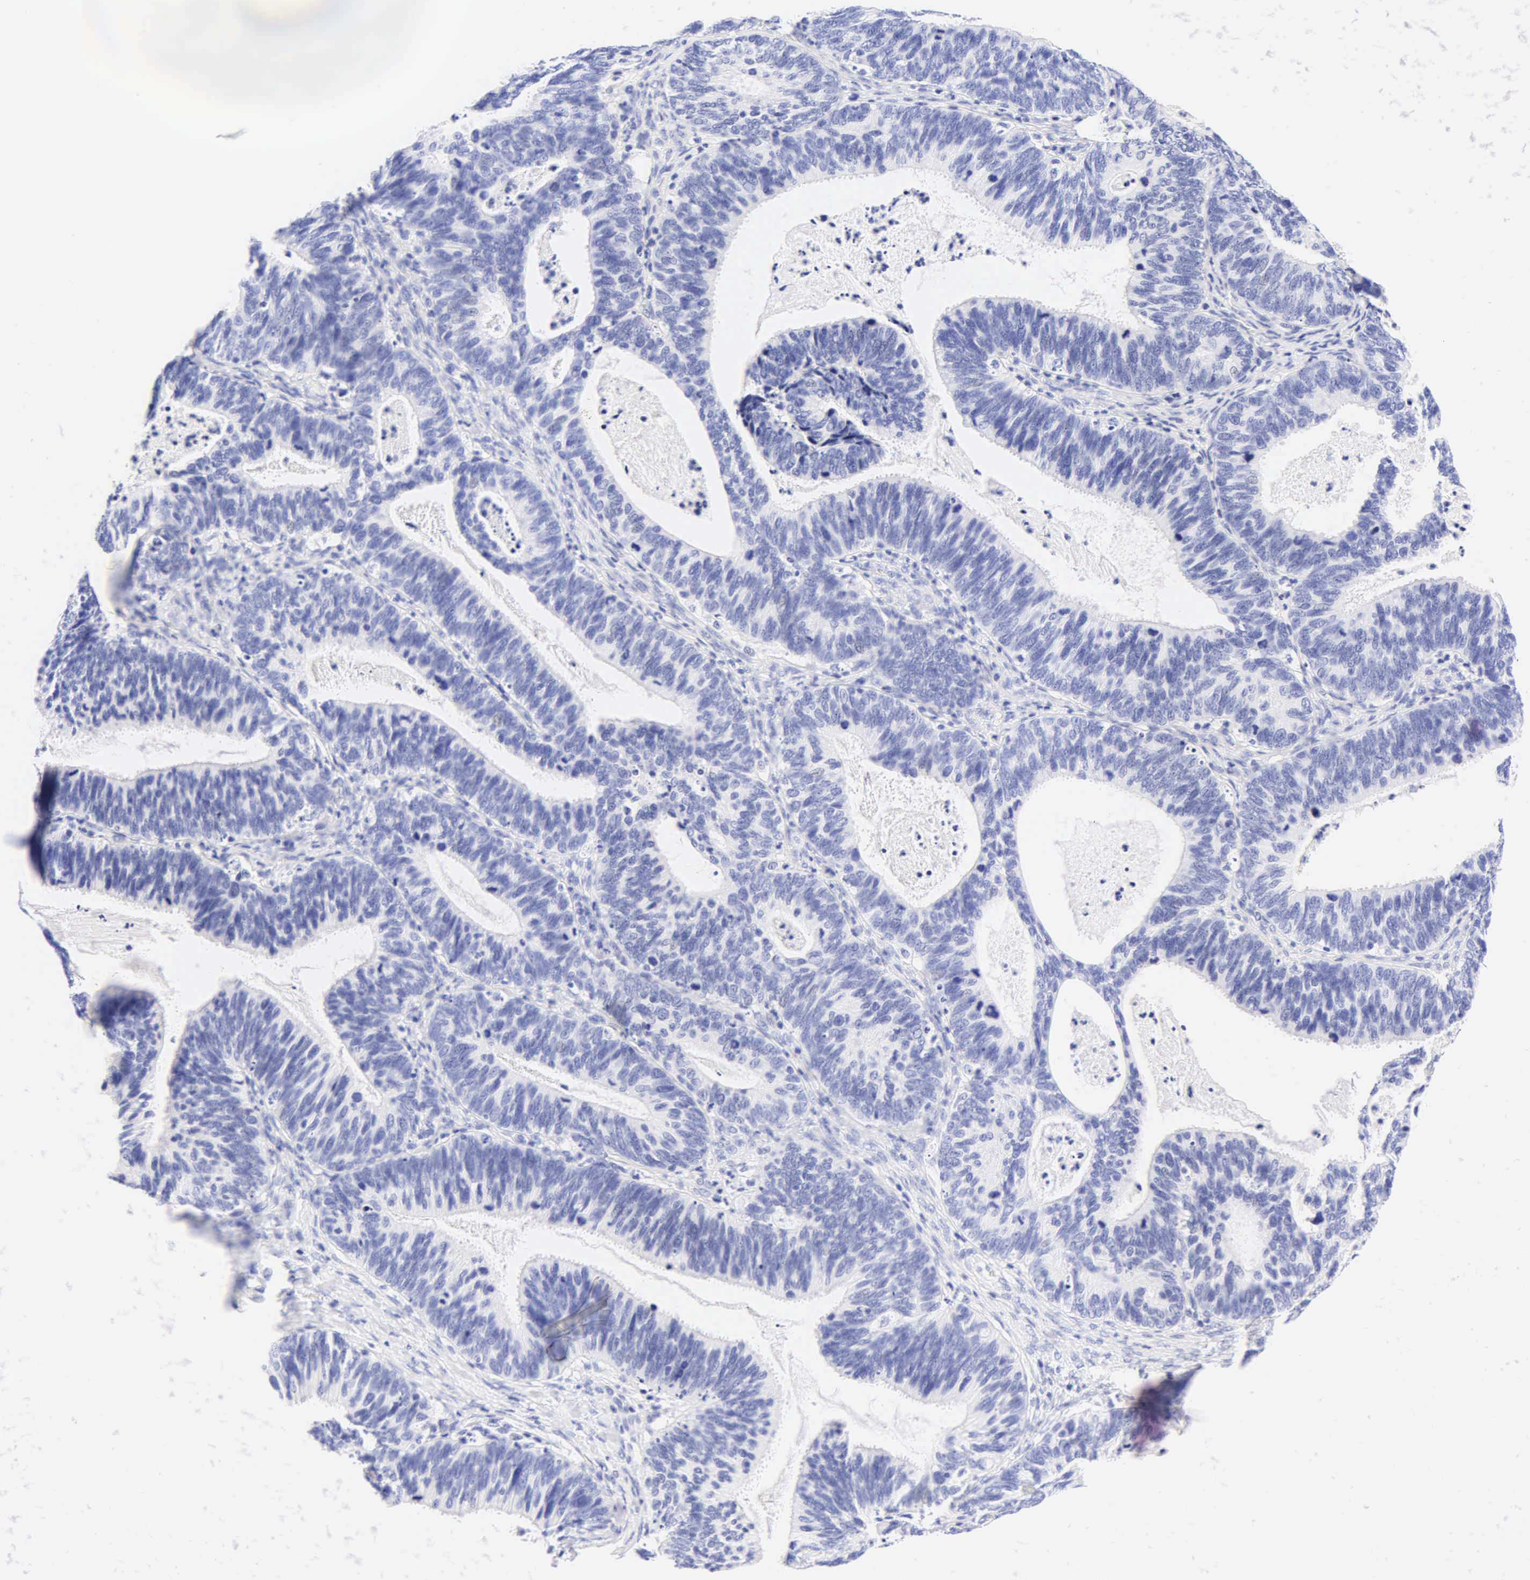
{"staining": {"intensity": "negative", "quantity": "none", "location": "none"}, "tissue": "ovarian cancer", "cell_type": "Tumor cells", "image_type": "cancer", "snomed": [{"axis": "morphology", "description": "Carcinoma, endometroid"}, {"axis": "topography", "description": "Ovary"}], "caption": "Photomicrograph shows no protein positivity in tumor cells of endometroid carcinoma (ovarian) tissue.", "gene": "DES", "patient": {"sex": "female", "age": 52}}